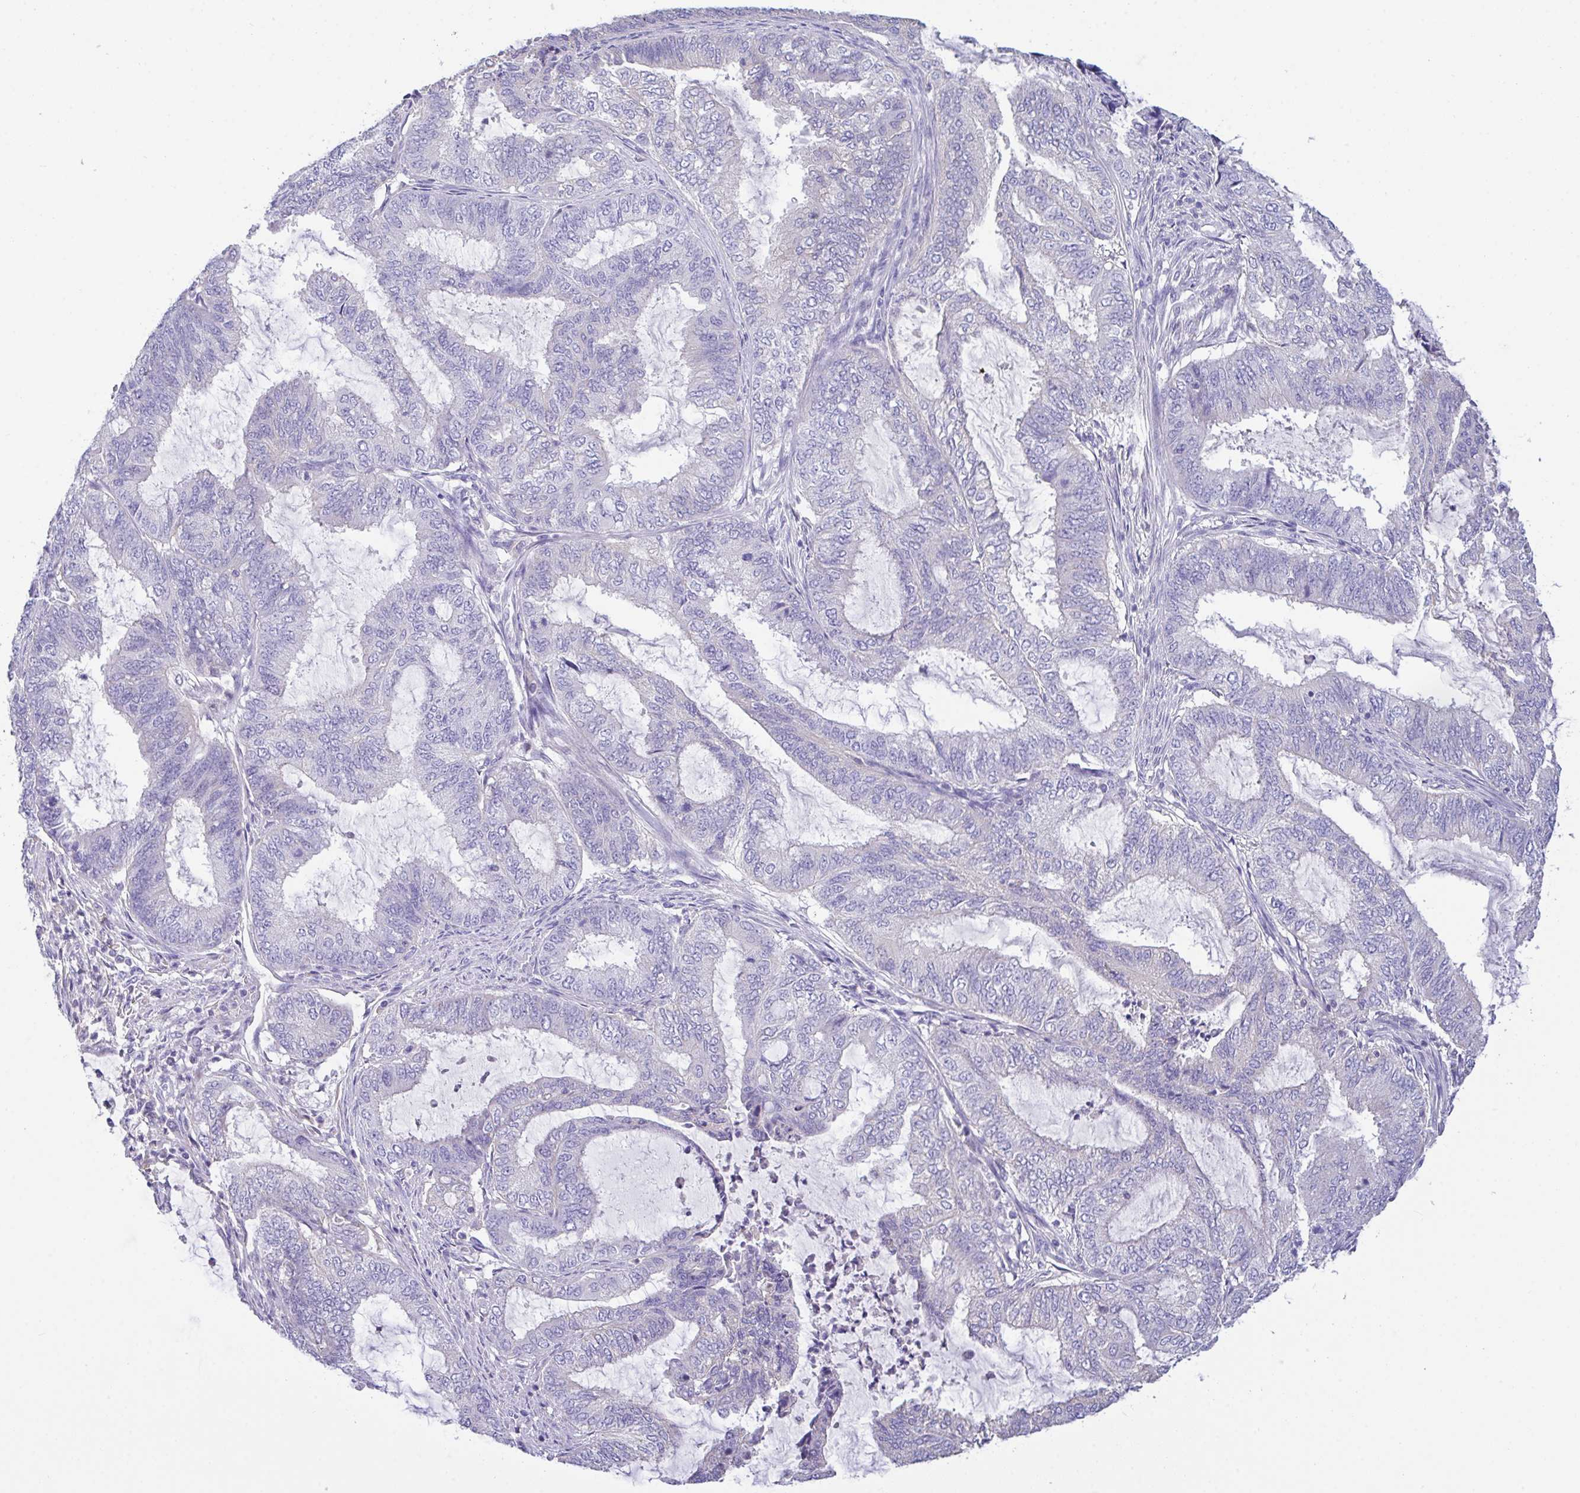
{"staining": {"intensity": "negative", "quantity": "none", "location": "none"}, "tissue": "endometrial cancer", "cell_type": "Tumor cells", "image_type": "cancer", "snomed": [{"axis": "morphology", "description": "Adenocarcinoma, NOS"}, {"axis": "topography", "description": "Endometrium"}], "caption": "Protein analysis of endometrial cancer displays no significant expression in tumor cells. Brightfield microscopy of immunohistochemistry stained with DAB (3,3'-diaminobenzidine) (brown) and hematoxylin (blue), captured at high magnification.", "gene": "CA10", "patient": {"sex": "female", "age": 51}}